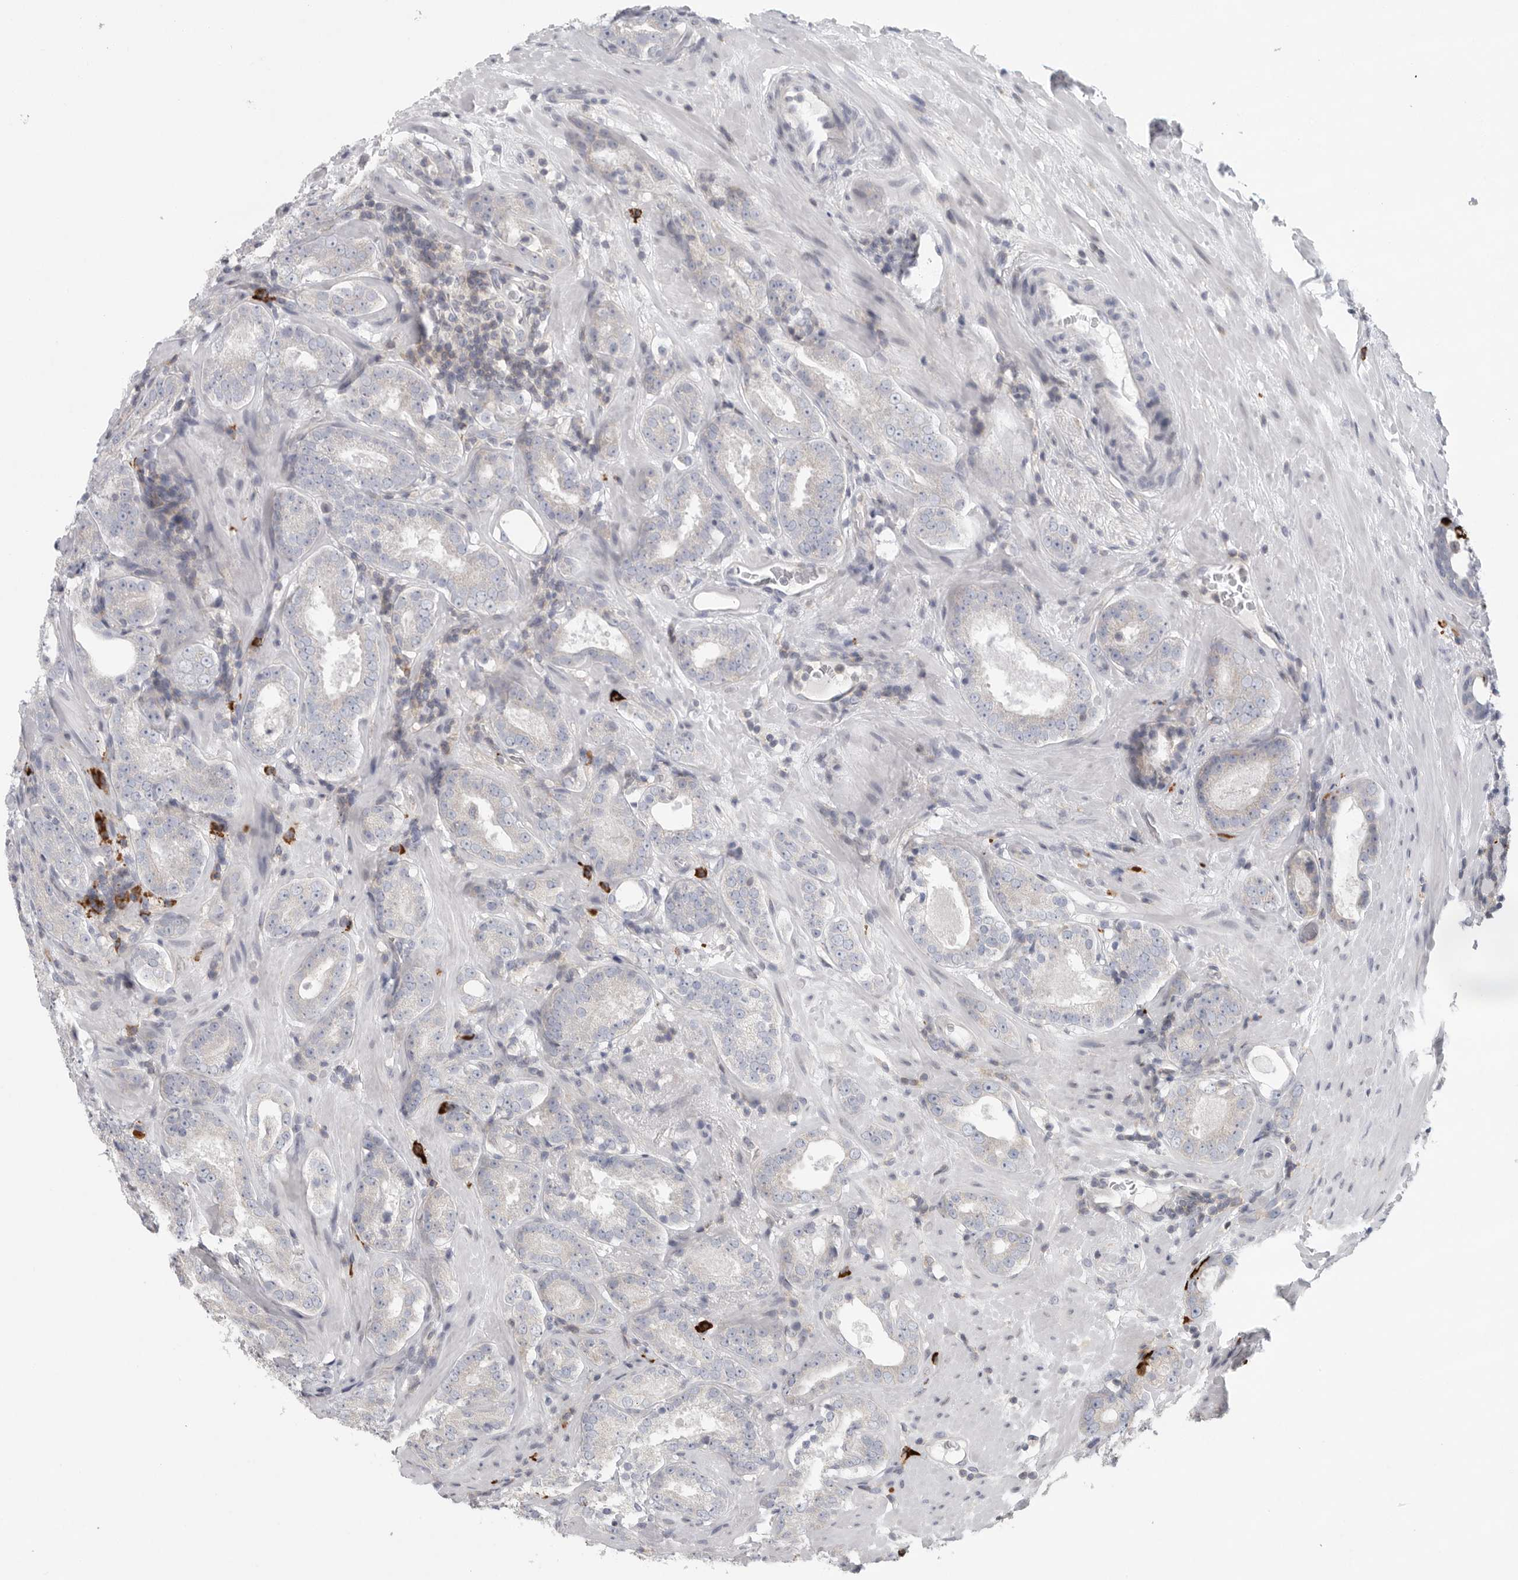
{"staining": {"intensity": "negative", "quantity": "none", "location": "none"}, "tissue": "prostate cancer", "cell_type": "Tumor cells", "image_type": "cancer", "snomed": [{"axis": "morphology", "description": "Adenocarcinoma, Low grade"}, {"axis": "topography", "description": "Prostate"}], "caption": "Tumor cells show no significant positivity in prostate low-grade adenocarcinoma. (DAB (3,3'-diaminobenzidine) immunohistochemistry with hematoxylin counter stain).", "gene": "TMEM69", "patient": {"sex": "male", "age": 69}}